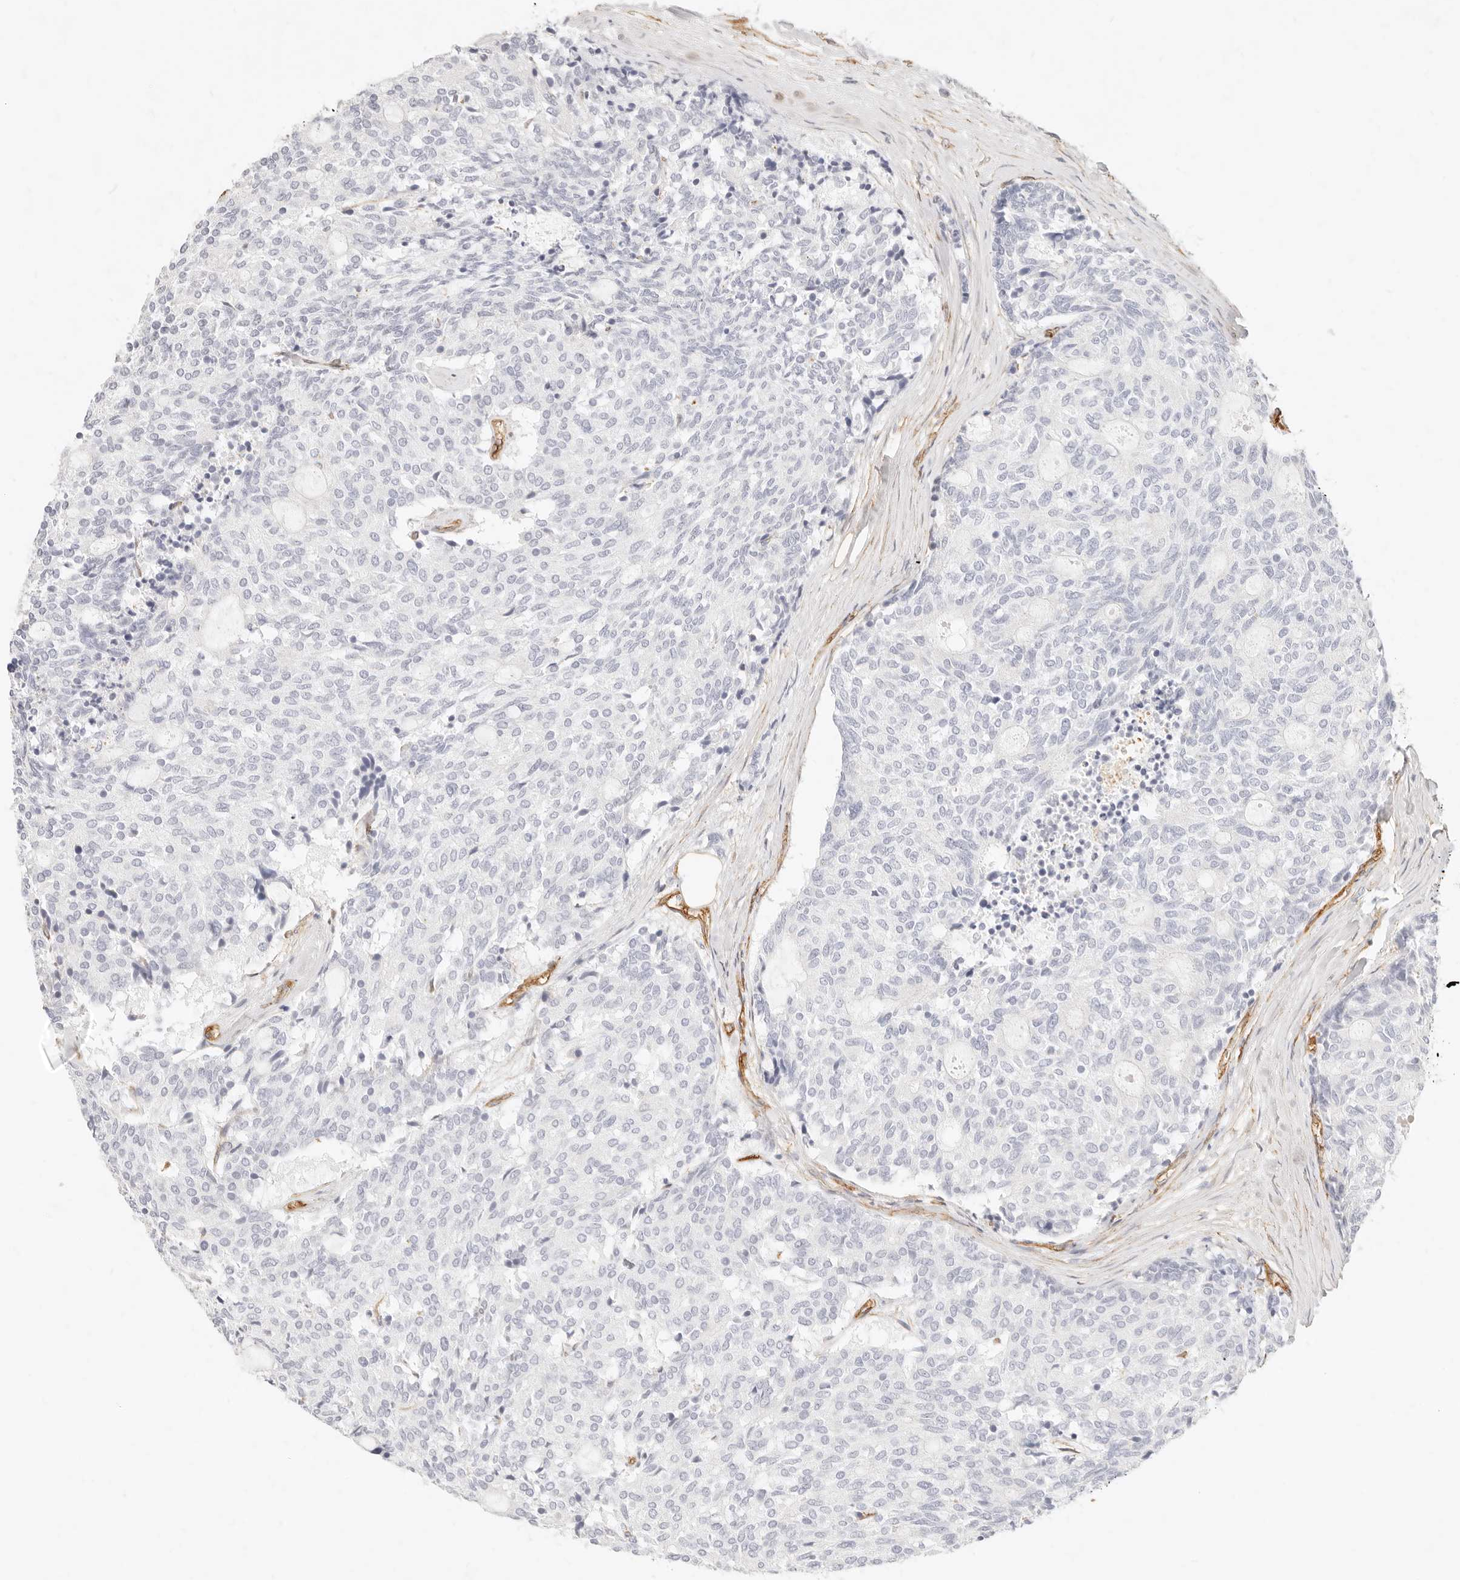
{"staining": {"intensity": "negative", "quantity": "none", "location": "none"}, "tissue": "carcinoid", "cell_type": "Tumor cells", "image_type": "cancer", "snomed": [{"axis": "morphology", "description": "Carcinoid, malignant, NOS"}, {"axis": "topography", "description": "Pancreas"}], "caption": "The image exhibits no significant positivity in tumor cells of carcinoid.", "gene": "NUS1", "patient": {"sex": "female", "age": 54}}